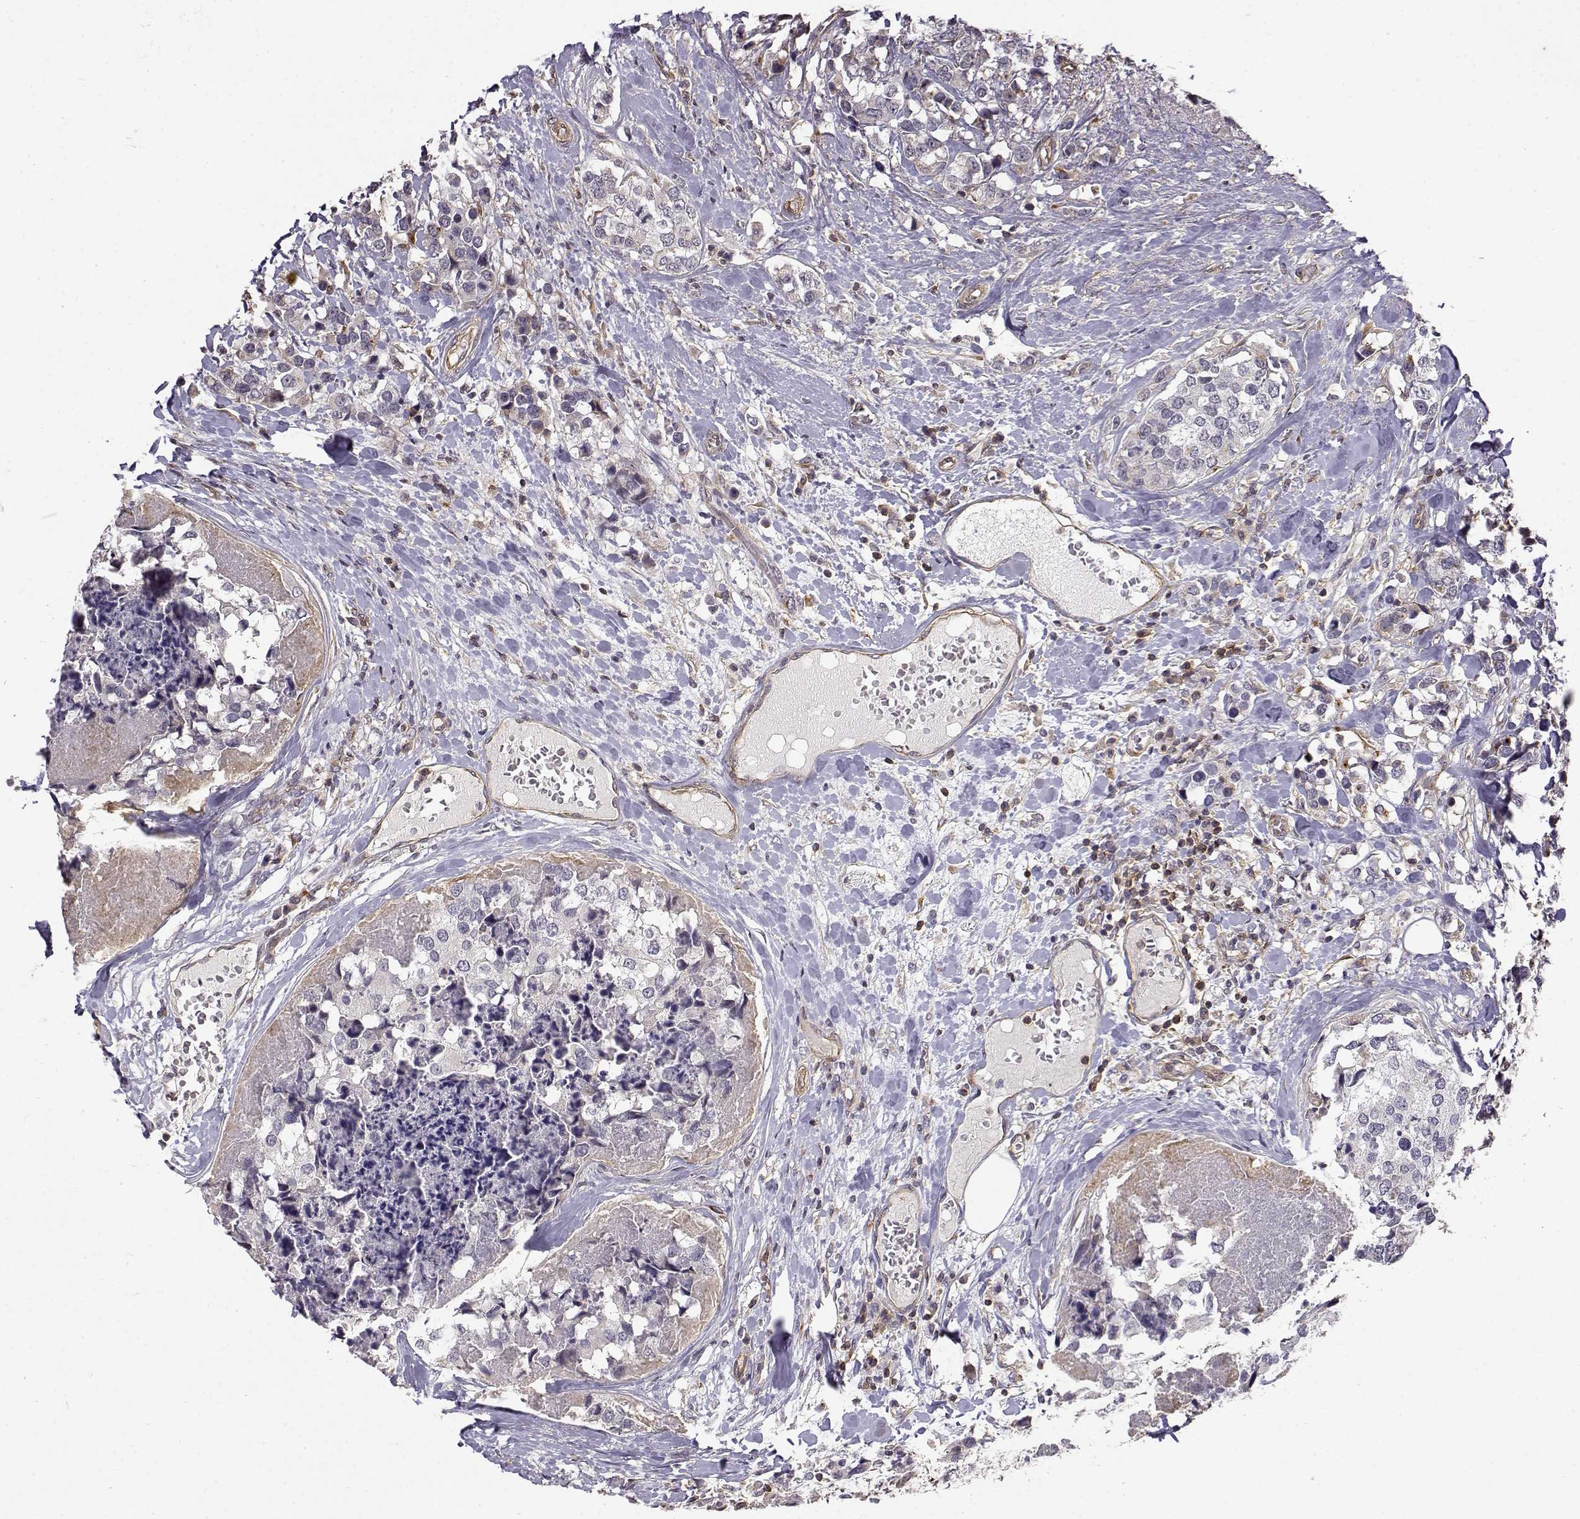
{"staining": {"intensity": "negative", "quantity": "none", "location": "none"}, "tissue": "breast cancer", "cell_type": "Tumor cells", "image_type": "cancer", "snomed": [{"axis": "morphology", "description": "Lobular carcinoma"}, {"axis": "topography", "description": "Breast"}], "caption": "A high-resolution micrograph shows immunohistochemistry (IHC) staining of breast lobular carcinoma, which shows no significant positivity in tumor cells.", "gene": "IFITM1", "patient": {"sex": "female", "age": 59}}